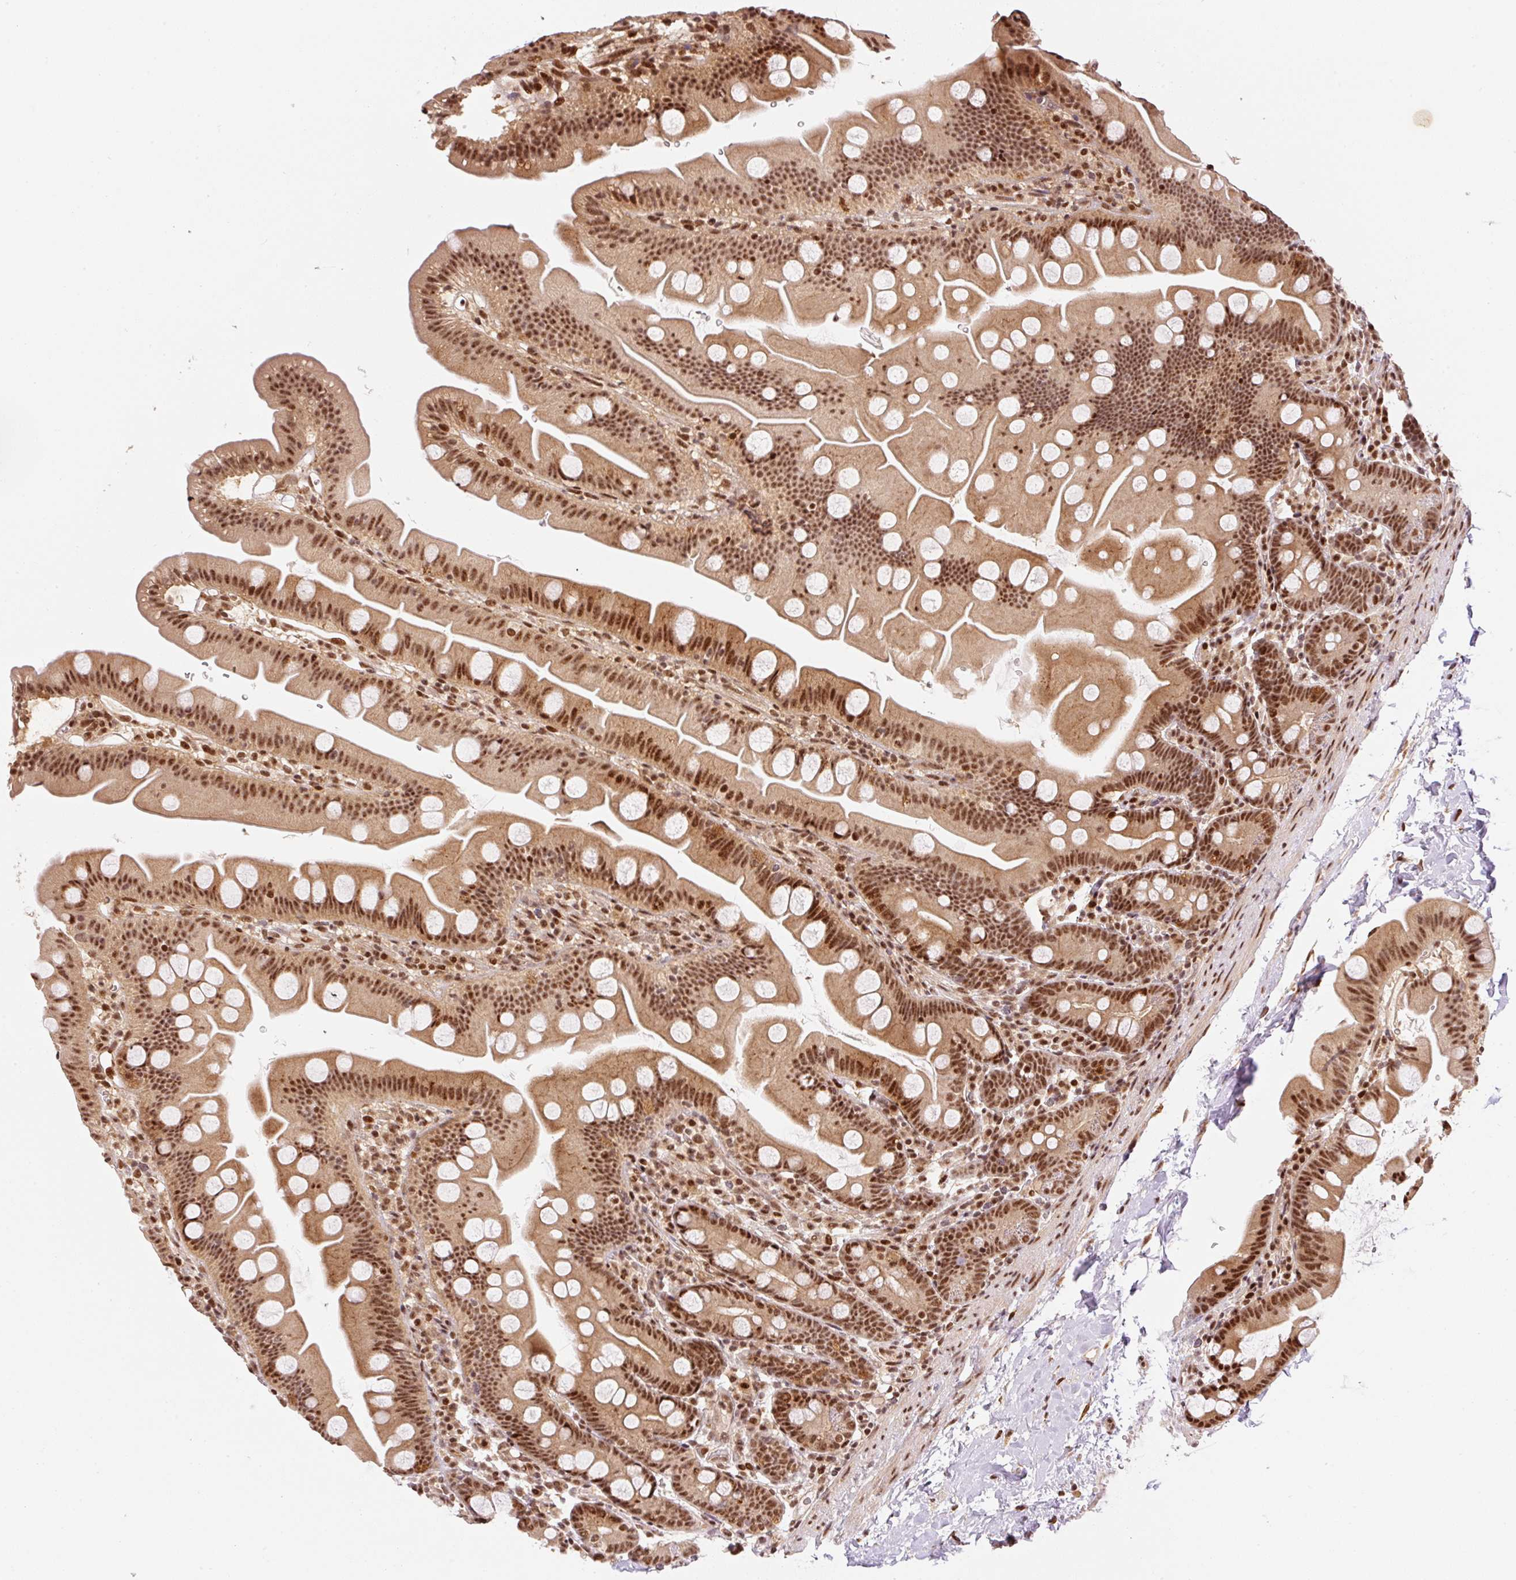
{"staining": {"intensity": "strong", "quantity": ">75%", "location": "nuclear"}, "tissue": "small intestine", "cell_type": "Glandular cells", "image_type": "normal", "snomed": [{"axis": "morphology", "description": "Normal tissue, NOS"}, {"axis": "topography", "description": "Small intestine"}], "caption": "Strong nuclear staining for a protein is appreciated in about >75% of glandular cells of benign small intestine using immunohistochemistry.", "gene": "INTS8", "patient": {"sex": "female", "age": 68}}